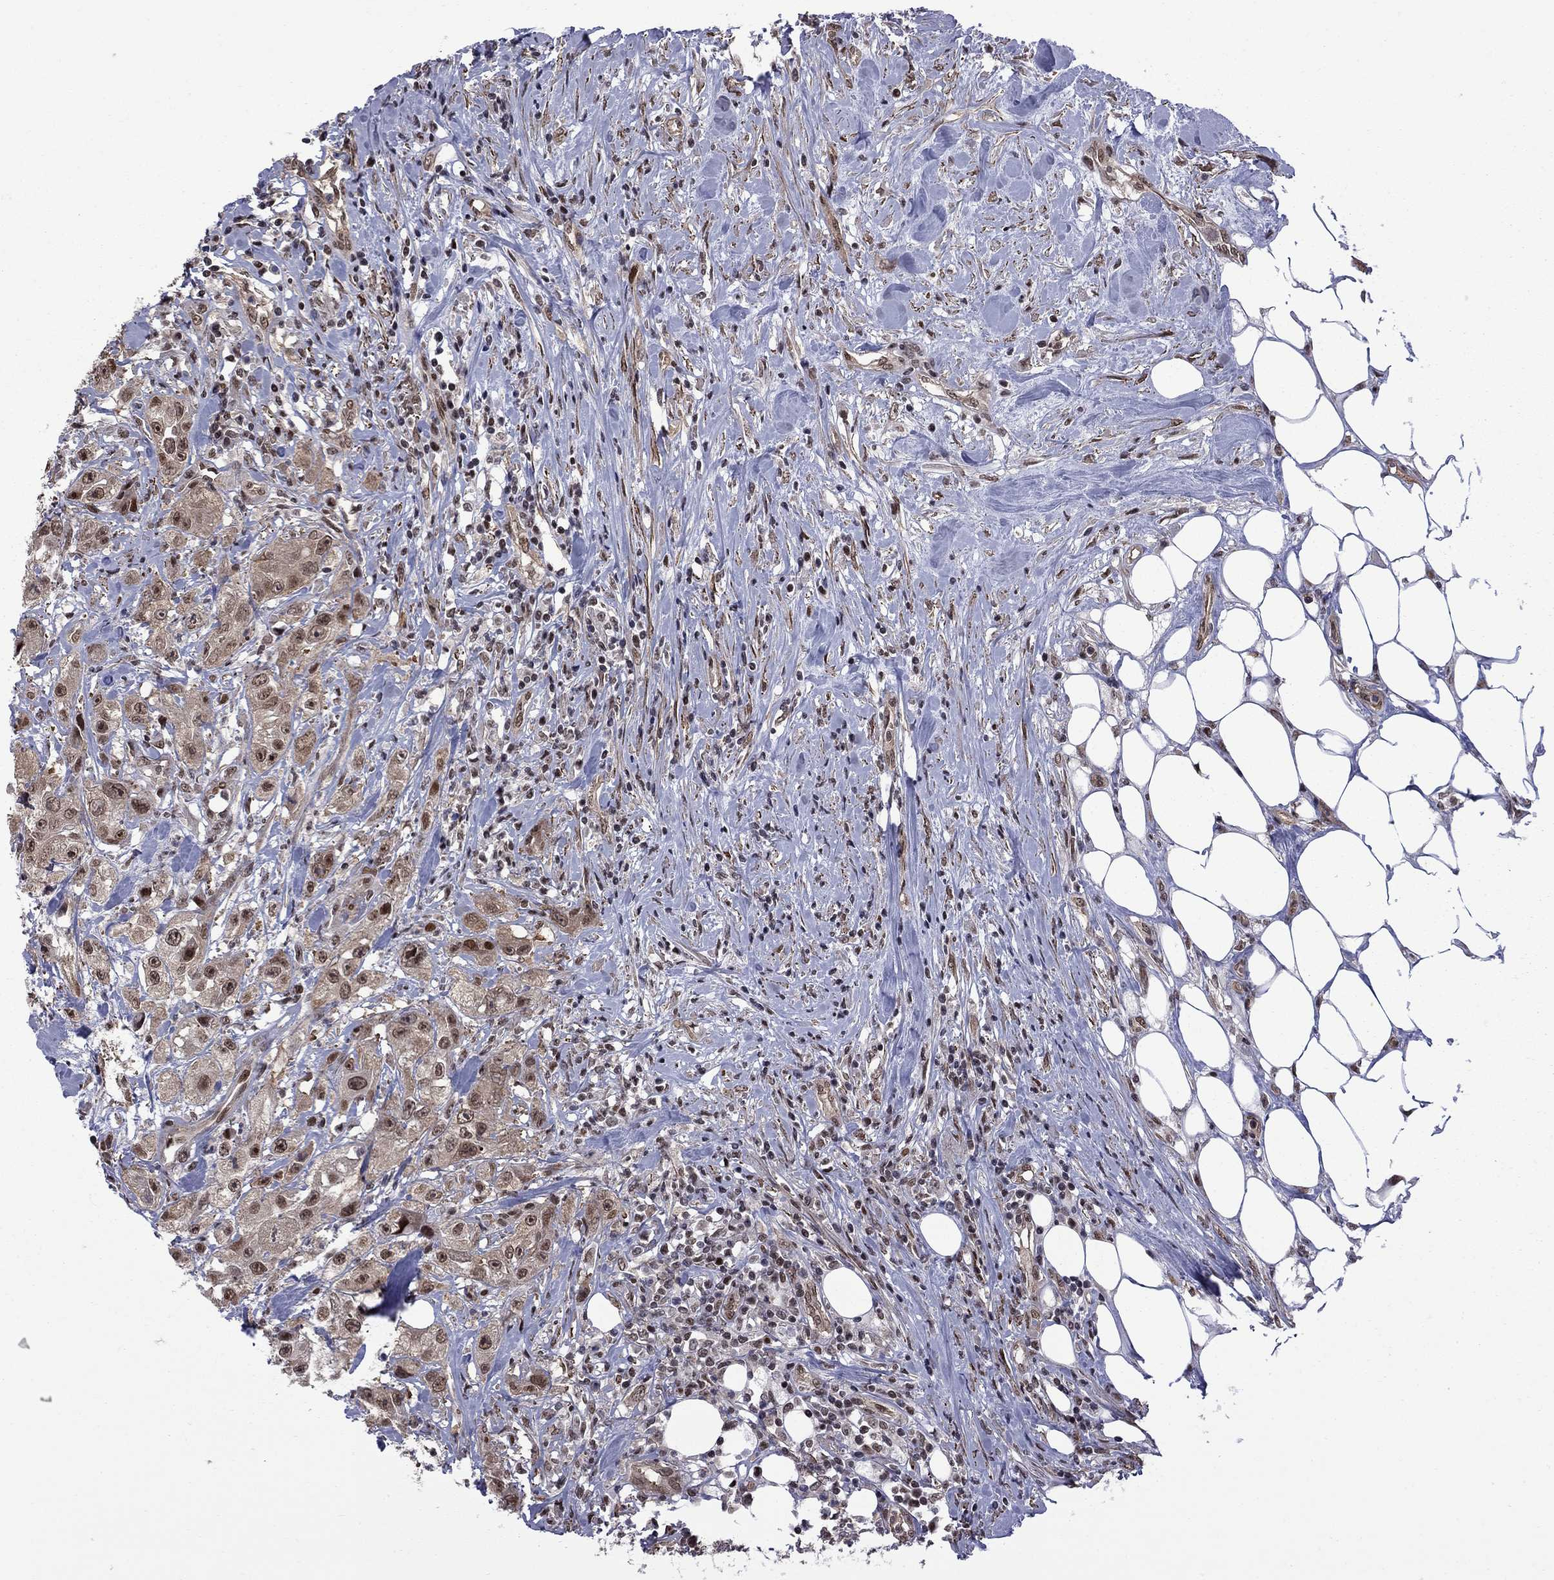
{"staining": {"intensity": "strong", "quantity": "25%-75%", "location": "nuclear"}, "tissue": "urothelial cancer", "cell_type": "Tumor cells", "image_type": "cancer", "snomed": [{"axis": "morphology", "description": "Urothelial carcinoma, High grade"}, {"axis": "topography", "description": "Urinary bladder"}], "caption": "Protein staining displays strong nuclear staining in approximately 25%-75% of tumor cells in urothelial cancer.", "gene": "BRF1", "patient": {"sex": "male", "age": 79}}